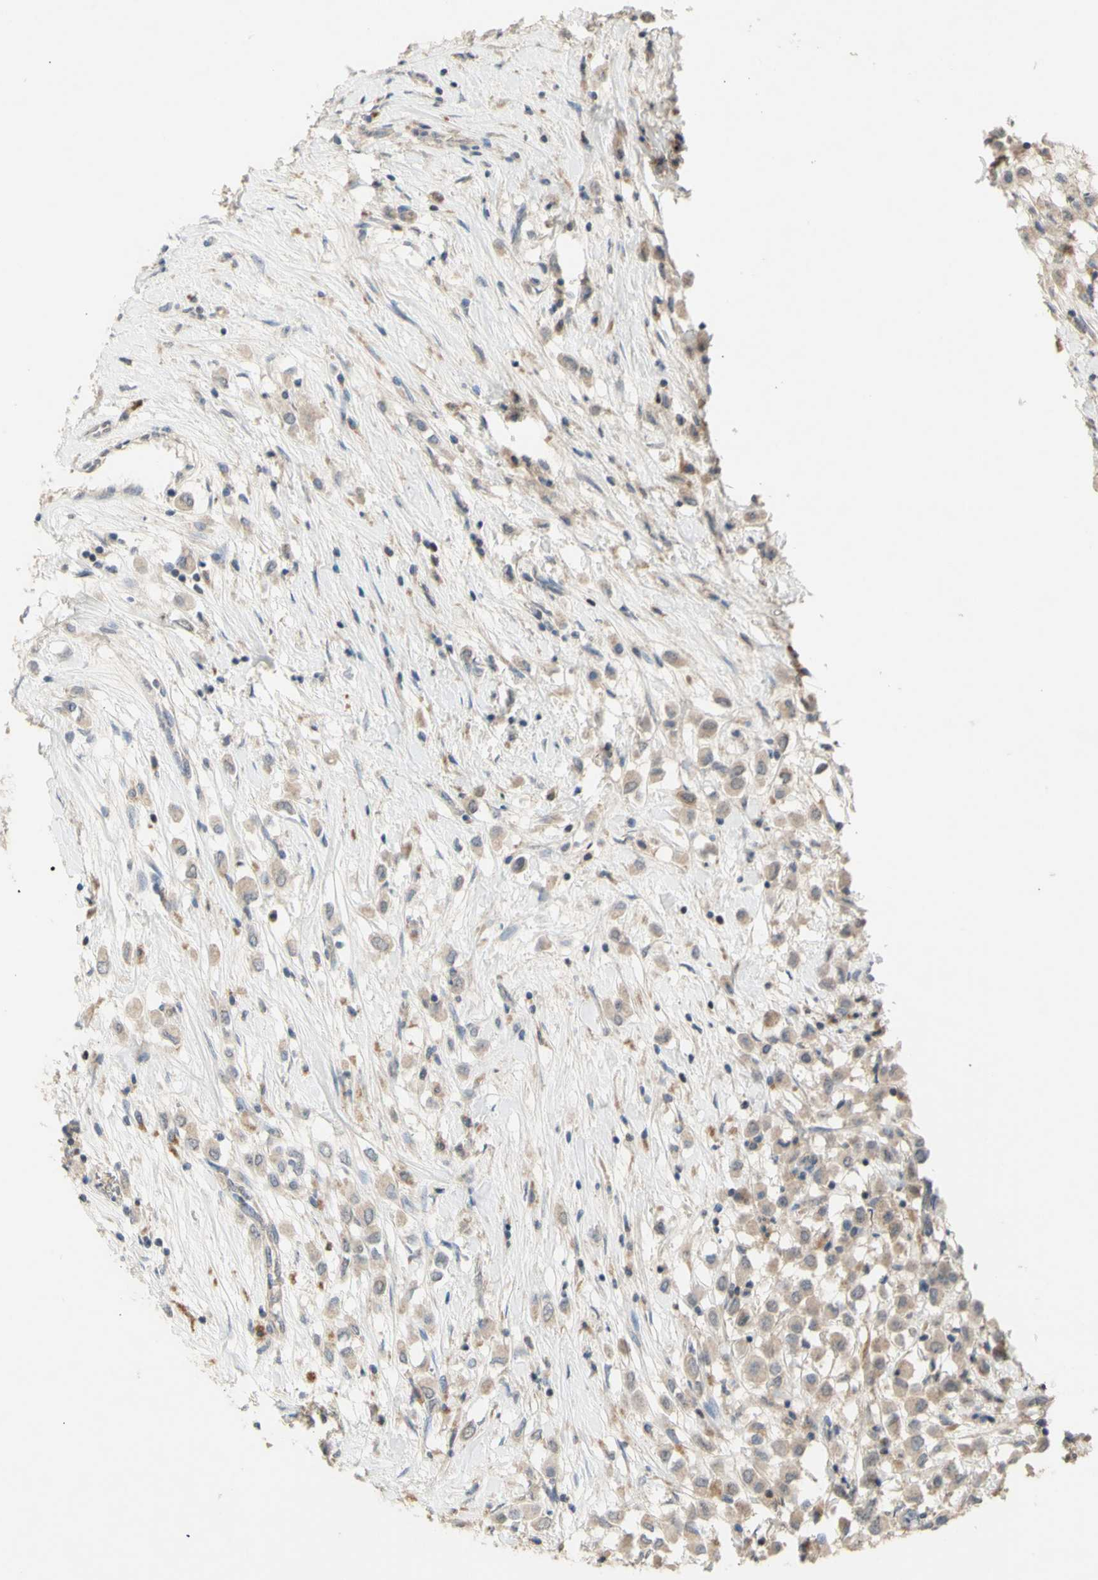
{"staining": {"intensity": "weak", "quantity": ">75%", "location": "cytoplasmic/membranous"}, "tissue": "breast cancer", "cell_type": "Tumor cells", "image_type": "cancer", "snomed": [{"axis": "morphology", "description": "Duct carcinoma"}, {"axis": "topography", "description": "Breast"}], "caption": "Breast cancer tissue displays weak cytoplasmic/membranous expression in about >75% of tumor cells", "gene": "NLRP1", "patient": {"sex": "female", "age": 61}}